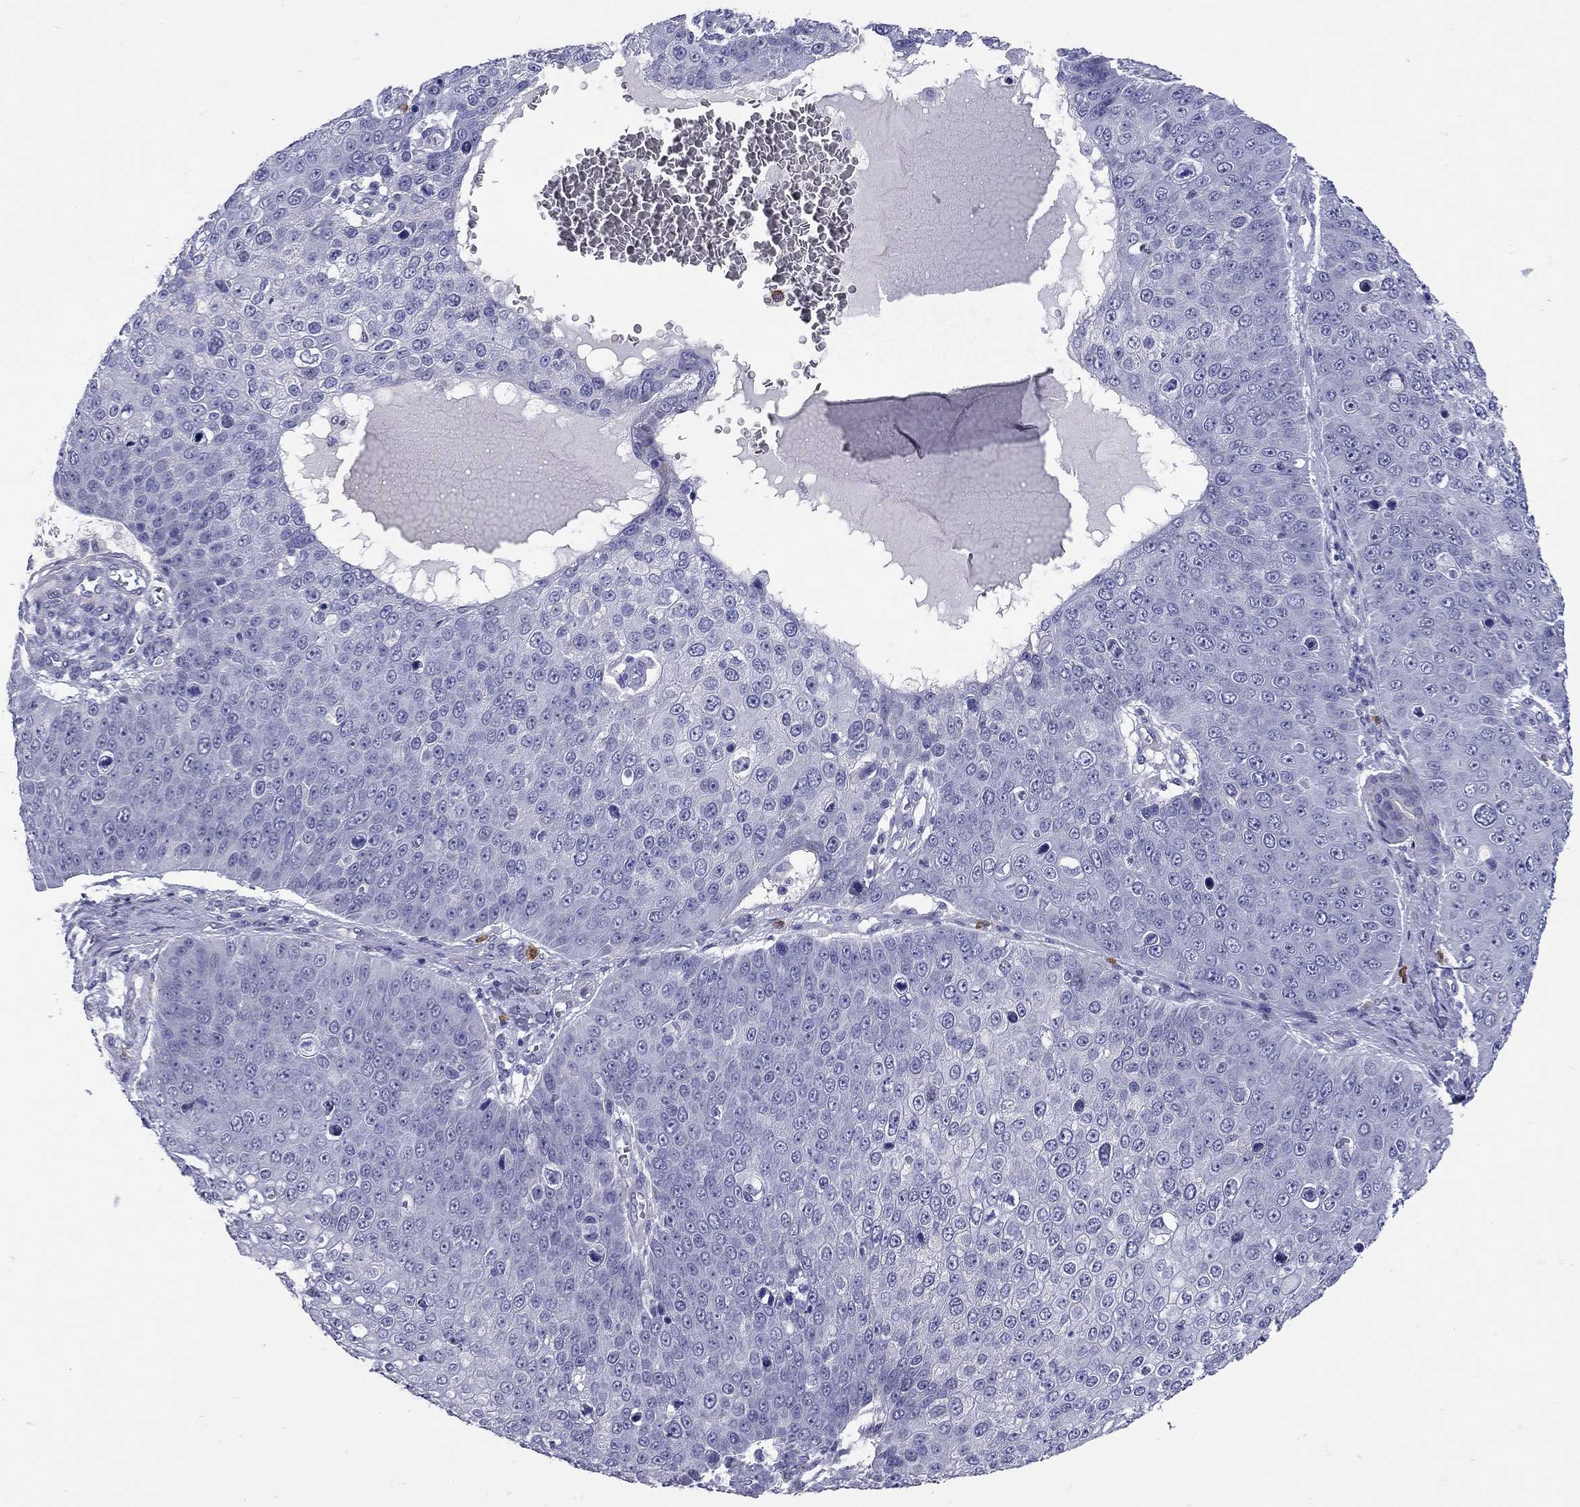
{"staining": {"intensity": "negative", "quantity": "none", "location": "none"}, "tissue": "skin cancer", "cell_type": "Tumor cells", "image_type": "cancer", "snomed": [{"axis": "morphology", "description": "Squamous cell carcinoma, NOS"}, {"axis": "topography", "description": "Skin"}], "caption": "Immunohistochemistry of human squamous cell carcinoma (skin) reveals no staining in tumor cells.", "gene": "C8orf88", "patient": {"sex": "male", "age": 71}}